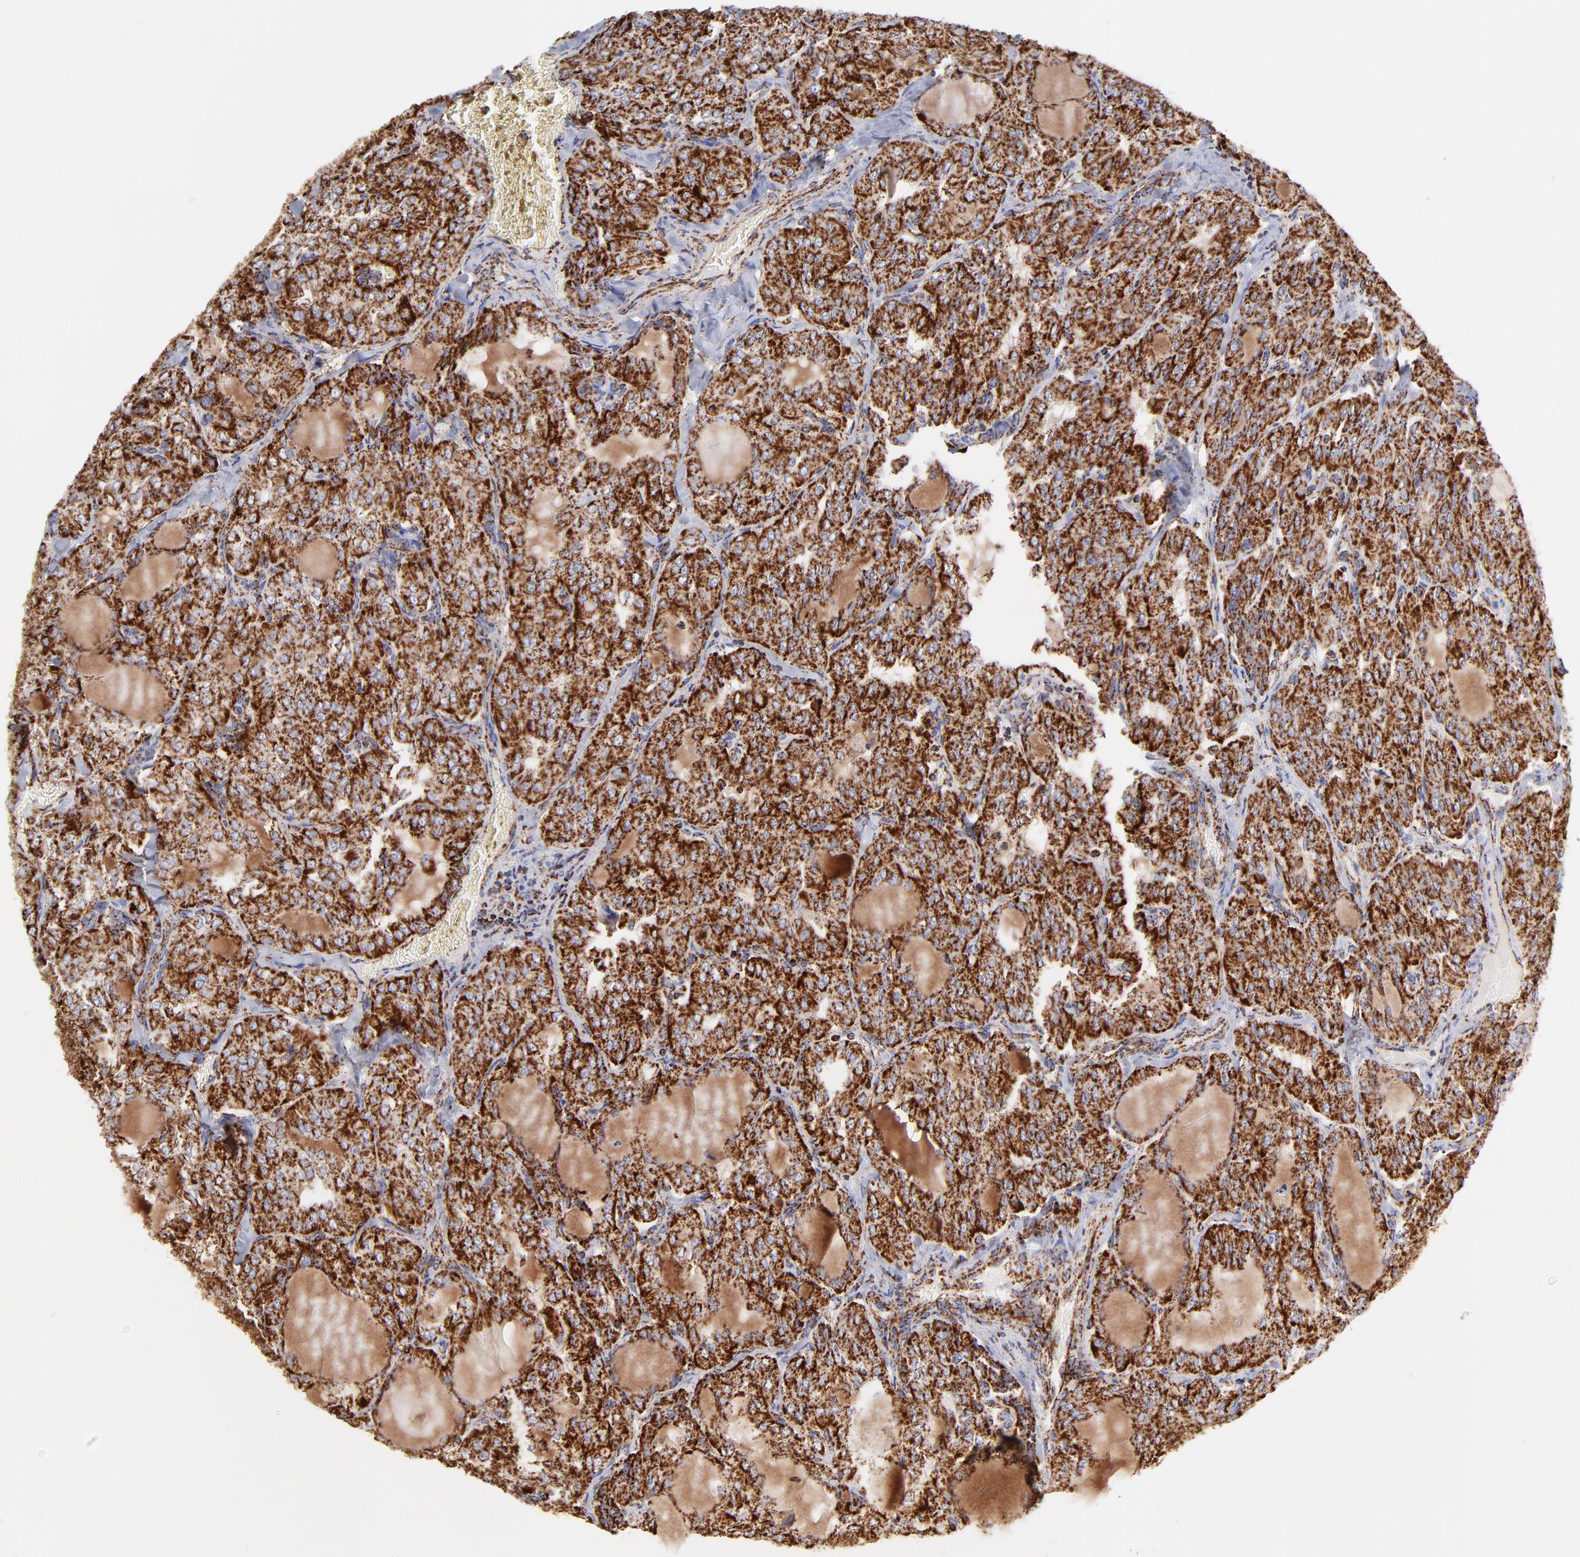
{"staining": {"intensity": "moderate", "quantity": ">75%", "location": "cytoplasmic/membranous"}, "tissue": "thyroid cancer", "cell_type": "Tumor cells", "image_type": "cancer", "snomed": [{"axis": "morphology", "description": "Papillary adenocarcinoma, NOS"}, {"axis": "topography", "description": "Thyroid gland"}], "caption": "Papillary adenocarcinoma (thyroid) stained with a brown dye exhibits moderate cytoplasmic/membranous positive expression in about >75% of tumor cells.", "gene": "ECH1", "patient": {"sex": "male", "age": 20}}